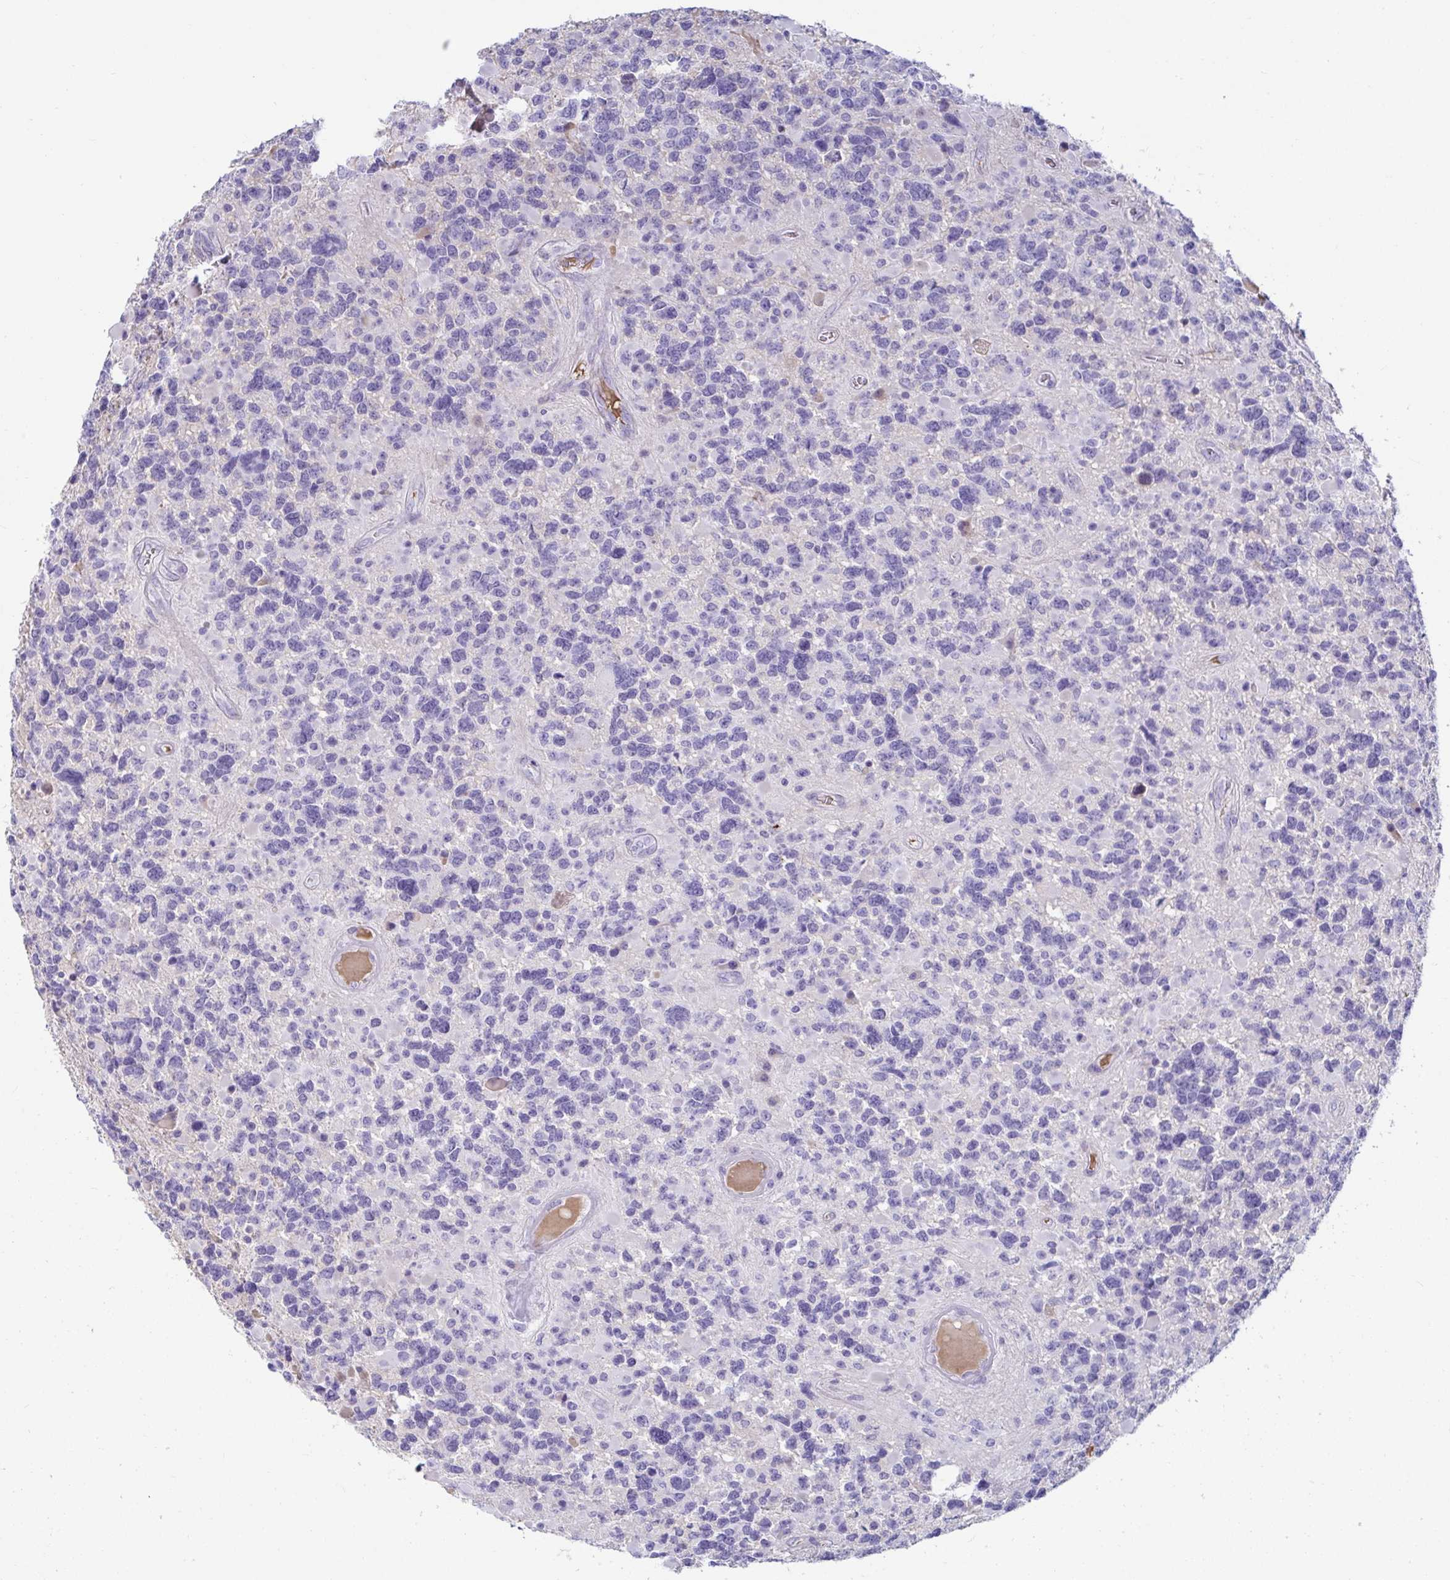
{"staining": {"intensity": "negative", "quantity": "none", "location": "none"}, "tissue": "glioma", "cell_type": "Tumor cells", "image_type": "cancer", "snomed": [{"axis": "morphology", "description": "Glioma, malignant, High grade"}, {"axis": "topography", "description": "Brain"}], "caption": "Protein analysis of malignant high-grade glioma demonstrates no significant positivity in tumor cells. (DAB (3,3'-diaminobenzidine) immunohistochemistry (IHC) with hematoxylin counter stain).", "gene": "NPY", "patient": {"sex": "female", "age": 40}}